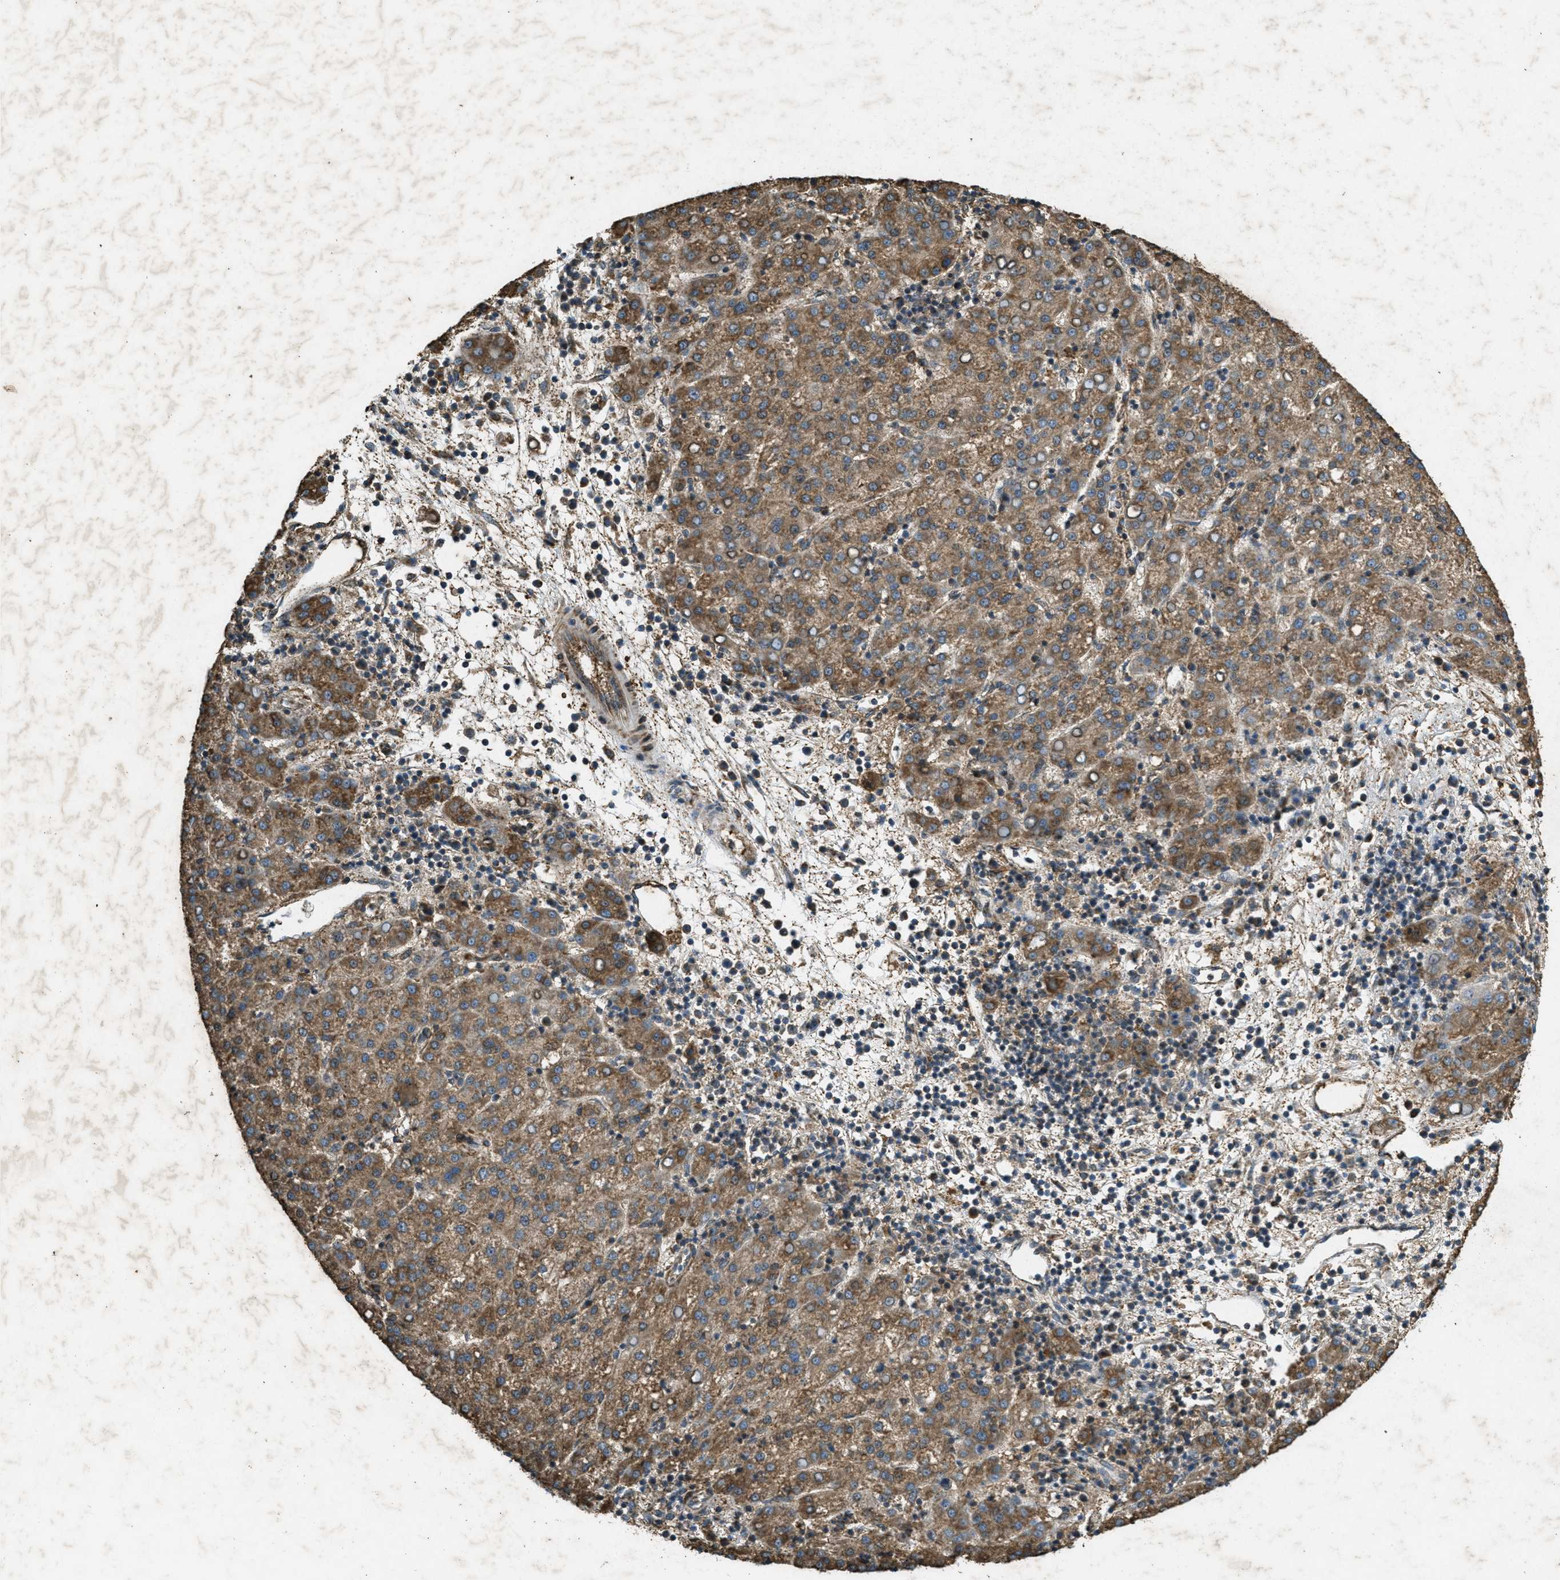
{"staining": {"intensity": "moderate", "quantity": ">75%", "location": "cytoplasmic/membranous"}, "tissue": "liver cancer", "cell_type": "Tumor cells", "image_type": "cancer", "snomed": [{"axis": "morphology", "description": "Carcinoma, Hepatocellular, NOS"}, {"axis": "topography", "description": "Liver"}], "caption": "IHC of human hepatocellular carcinoma (liver) displays medium levels of moderate cytoplasmic/membranous staining in approximately >75% of tumor cells.", "gene": "PPP1R15A", "patient": {"sex": "female", "age": 58}}